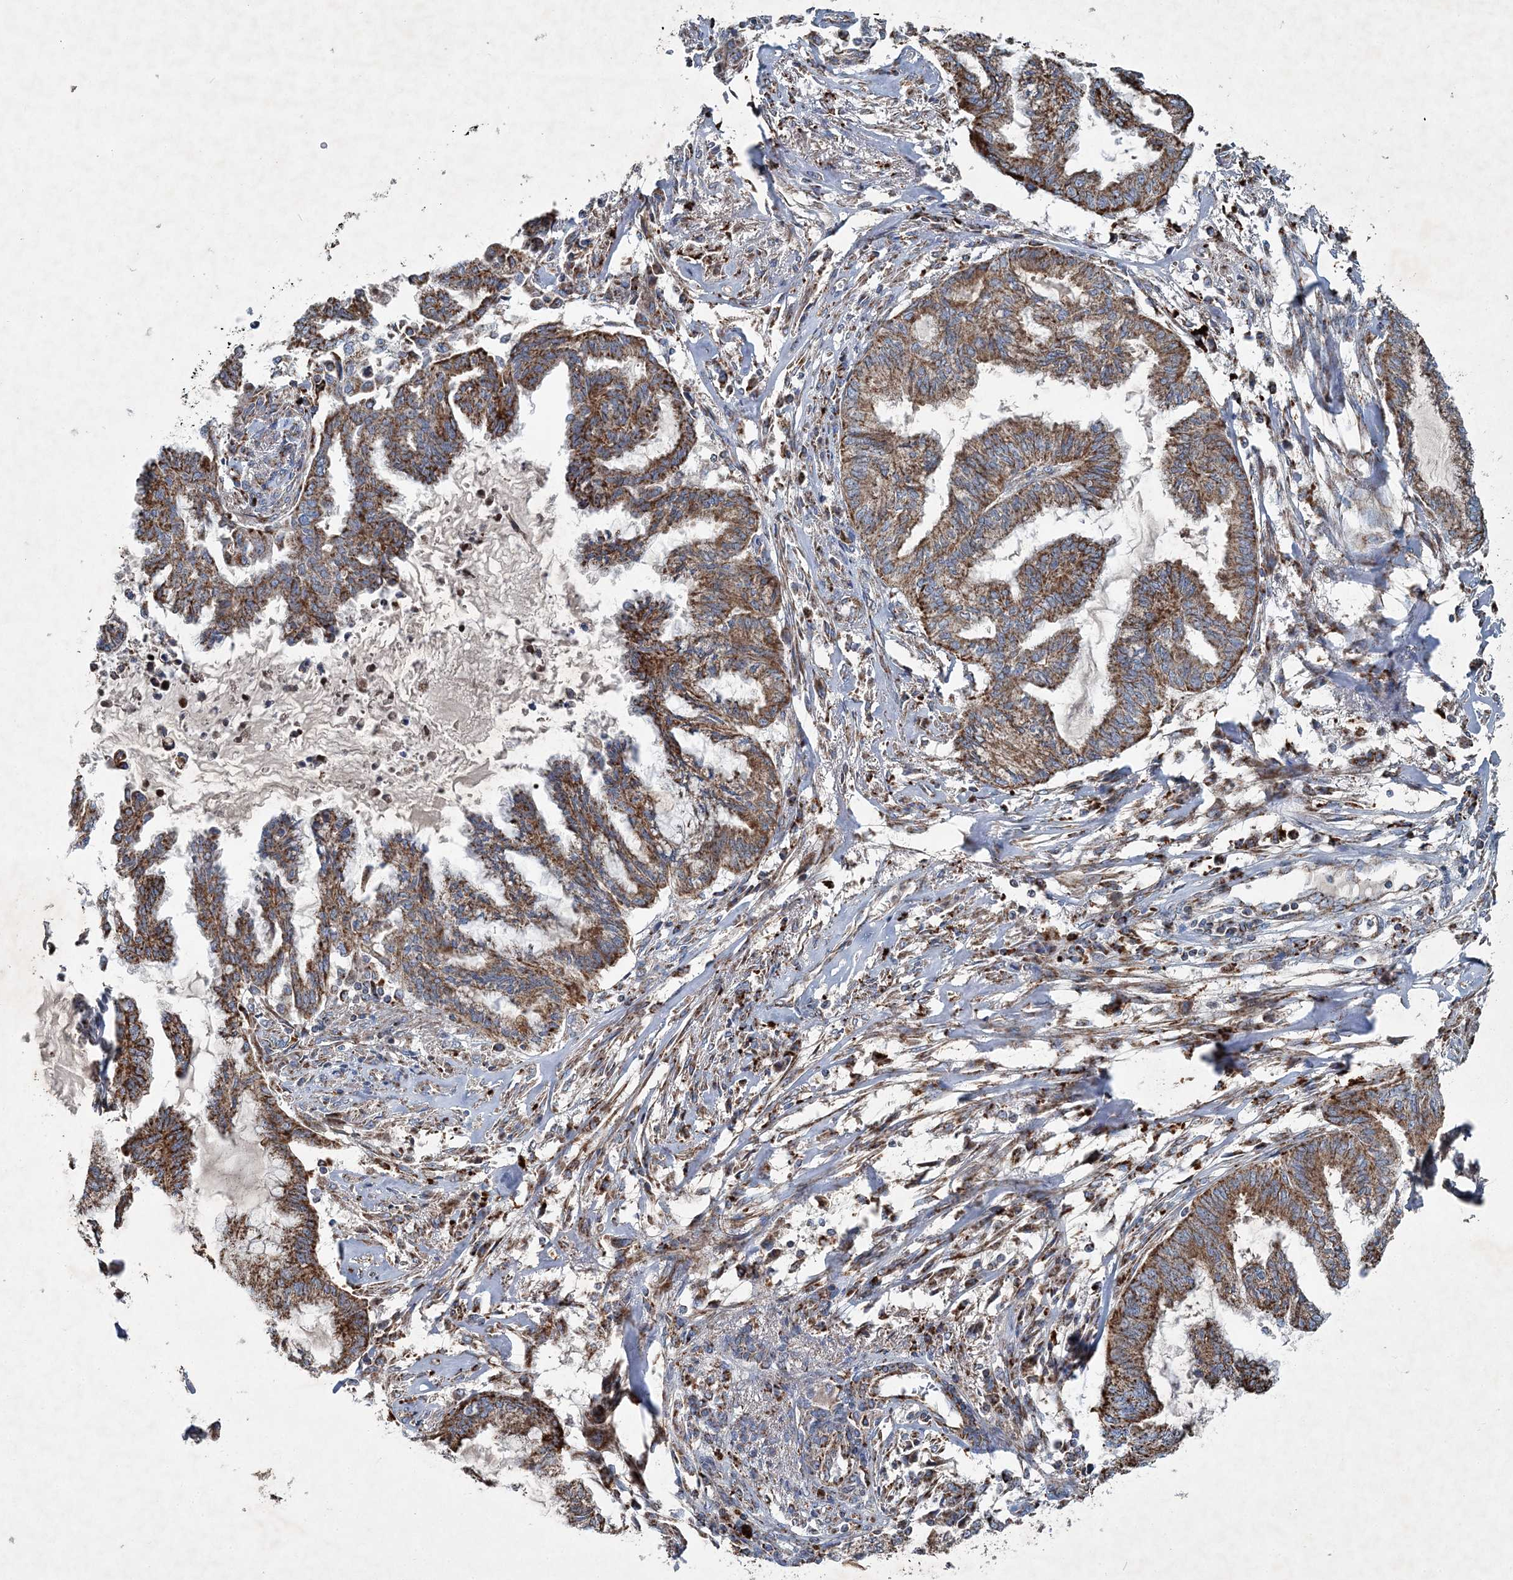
{"staining": {"intensity": "strong", "quantity": ">75%", "location": "cytoplasmic/membranous"}, "tissue": "endometrial cancer", "cell_type": "Tumor cells", "image_type": "cancer", "snomed": [{"axis": "morphology", "description": "Adenocarcinoma, NOS"}, {"axis": "topography", "description": "Endometrium"}], "caption": "The immunohistochemical stain shows strong cytoplasmic/membranous expression in tumor cells of adenocarcinoma (endometrial) tissue.", "gene": "SPAG16", "patient": {"sex": "female", "age": 86}}